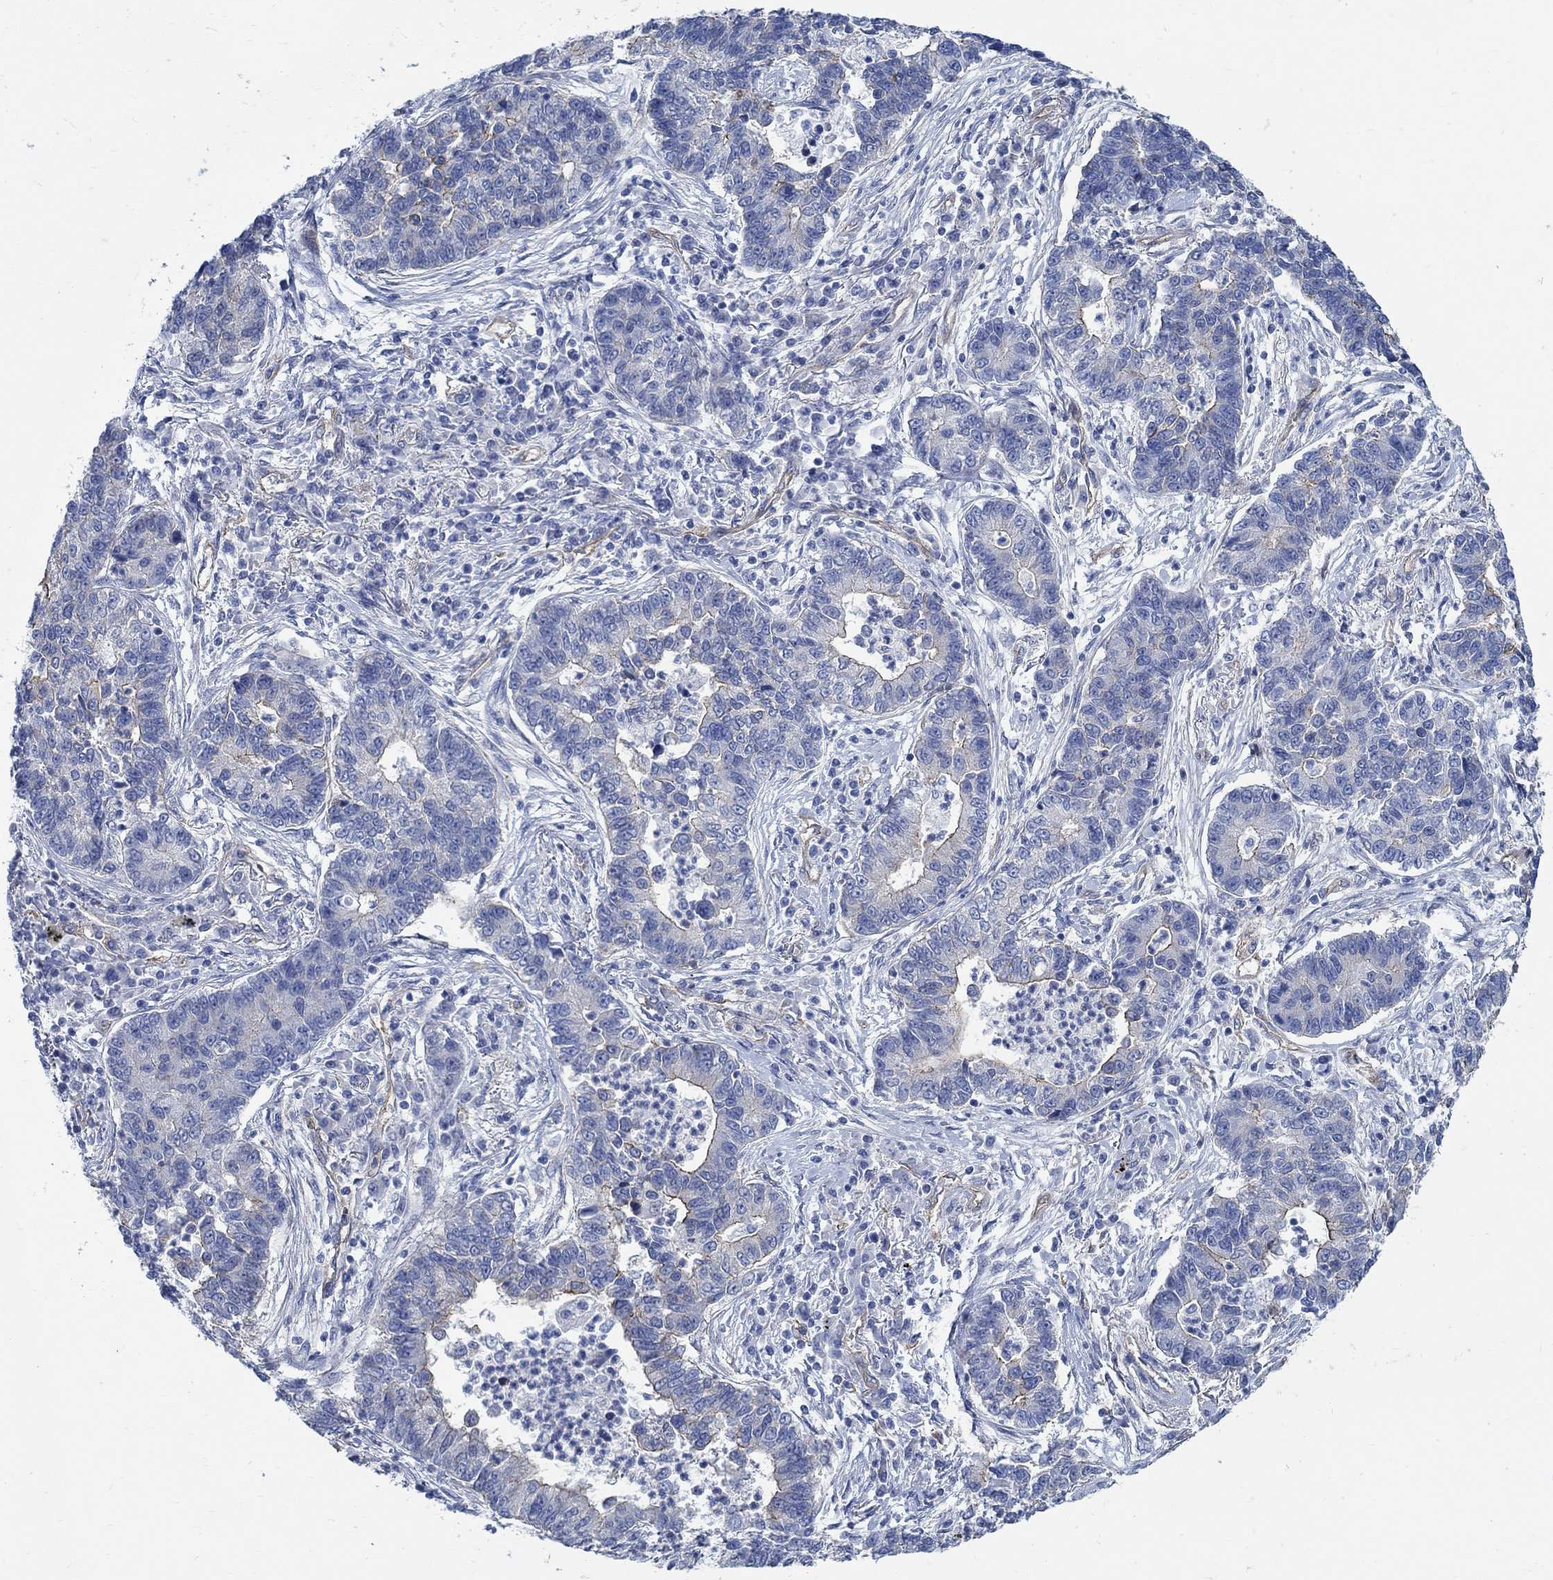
{"staining": {"intensity": "moderate", "quantity": "<25%", "location": "cytoplasmic/membranous"}, "tissue": "lung cancer", "cell_type": "Tumor cells", "image_type": "cancer", "snomed": [{"axis": "morphology", "description": "Adenocarcinoma, NOS"}, {"axis": "topography", "description": "Lung"}], "caption": "High-power microscopy captured an immunohistochemistry (IHC) micrograph of lung cancer (adenocarcinoma), revealing moderate cytoplasmic/membranous expression in approximately <25% of tumor cells.", "gene": "TMEM198", "patient": {"sex": "female", "age": 57}}